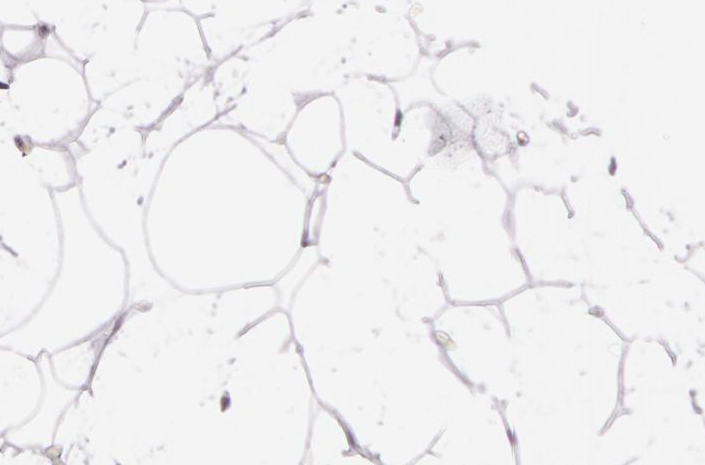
{"staining": {"intensity": "negative", "quantity": "none", "location": "none"}, "tissue": "adipose tissue", "cell_type": "Adipocytes", "image_type": "normal", "snomed": [{"axis": "morphology", "description": "Normal tissue, NOS"}, {"axis": "morphology", "description": "Fibrosis, NOS"}, {"axis": "topography", "description": "Breast"}], "caption": "Unremarkable adipose tissue was stained to show a protein in brown. There is no significant expression in adipocytes. (IHC, brightfield microscopy, high magnification).", "gene": "APP", "patient": {"sex": "female", "age": 24}}